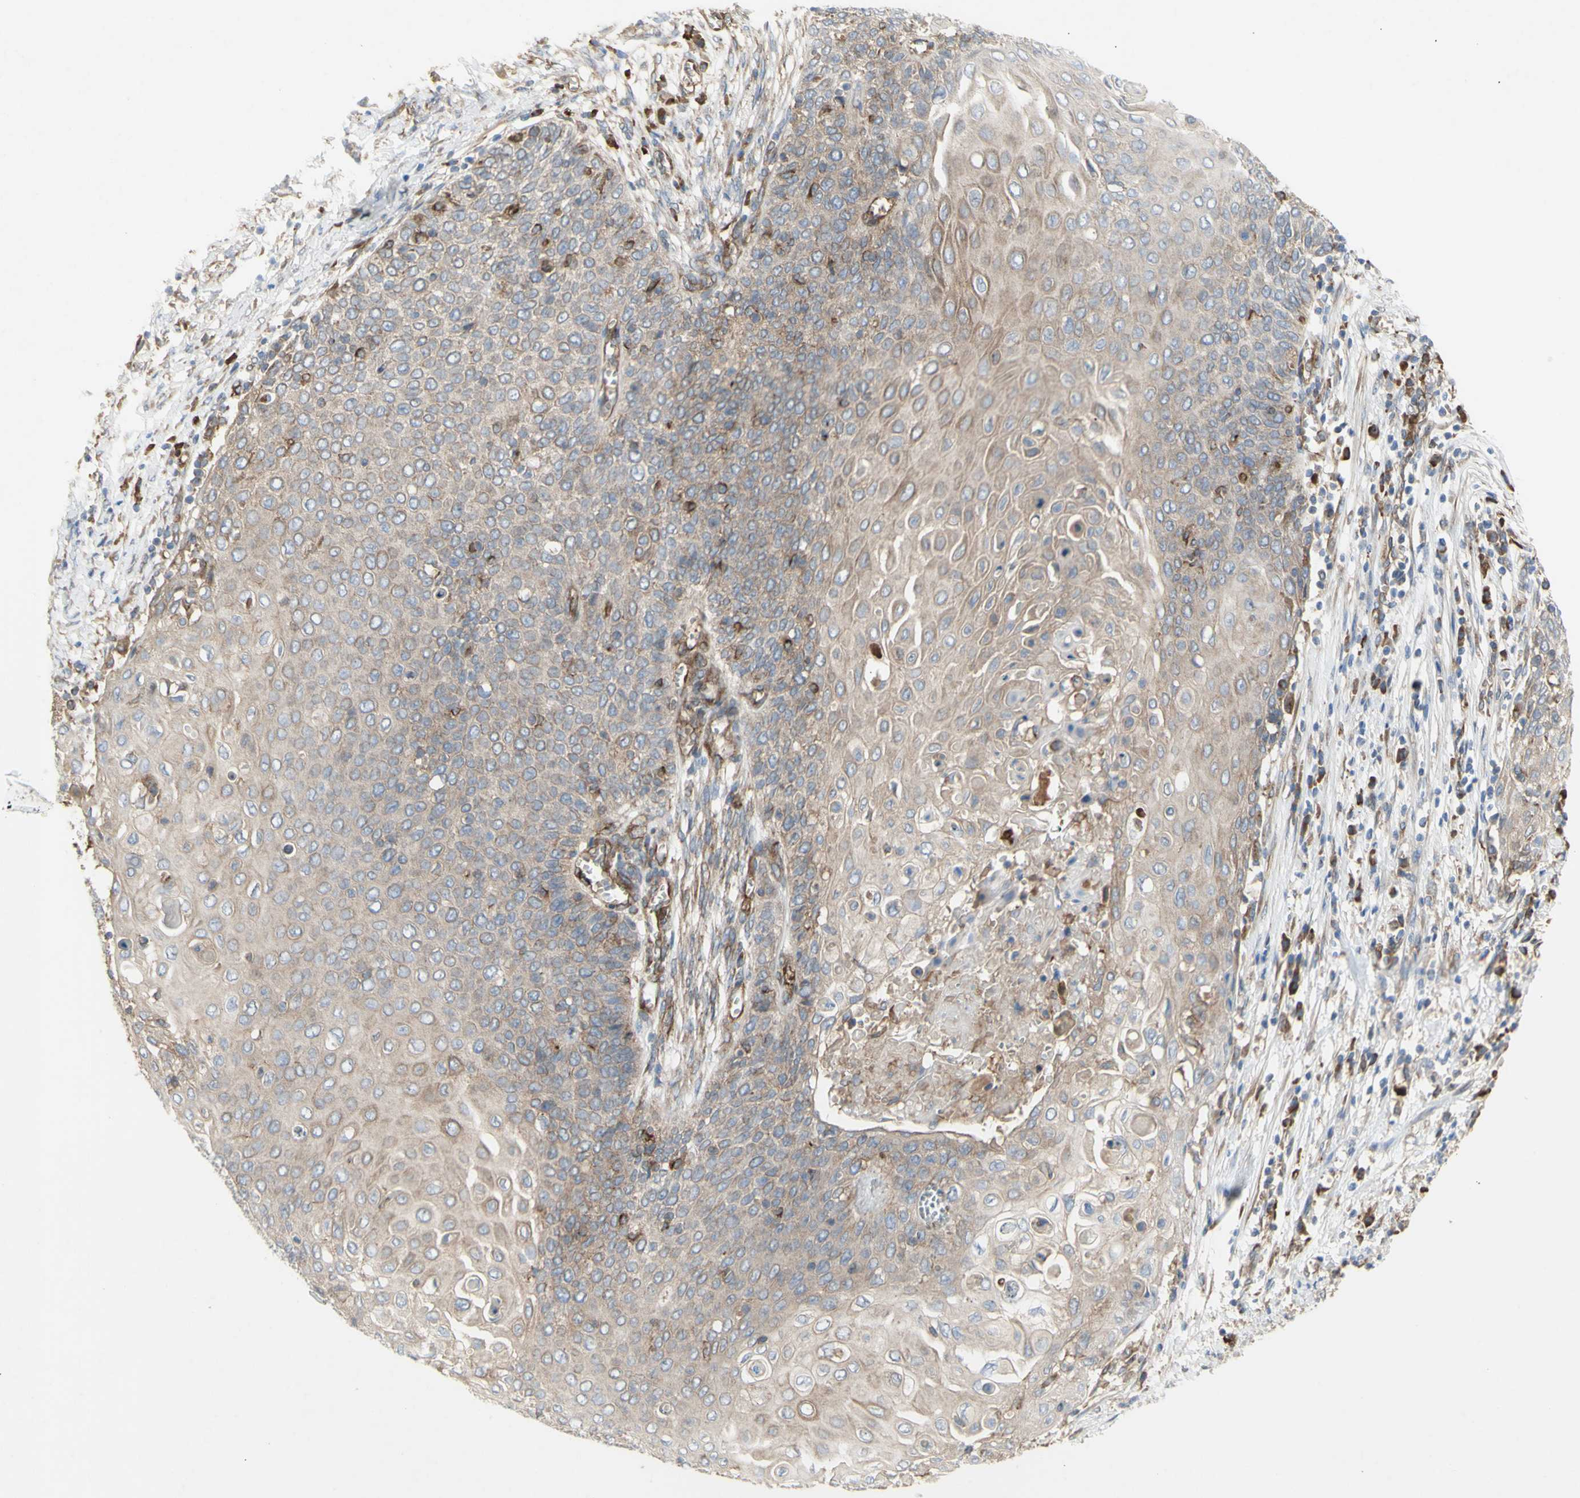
{"staining": {"intensity": "weak", "quantity": ">75%", "location": "cytoplasmic/membranous"}, "tissue": "cervical cancer", "cell_type": "Tumor cells", "image_type": "cancer", "snomed": [{"axis": "morphology", "description": "Squamous cell carcinoma, NOS"}, {"axis": "topography", "description": "Cervix"}], "caption": "The immunohistochemical stain shows weak cytoplasmic/membranous expression in tumor cells of squamous cell carcinoma (cervical) tissue.", "gene": "KLC1", "patient": {"sex": "female", "age": 39}}